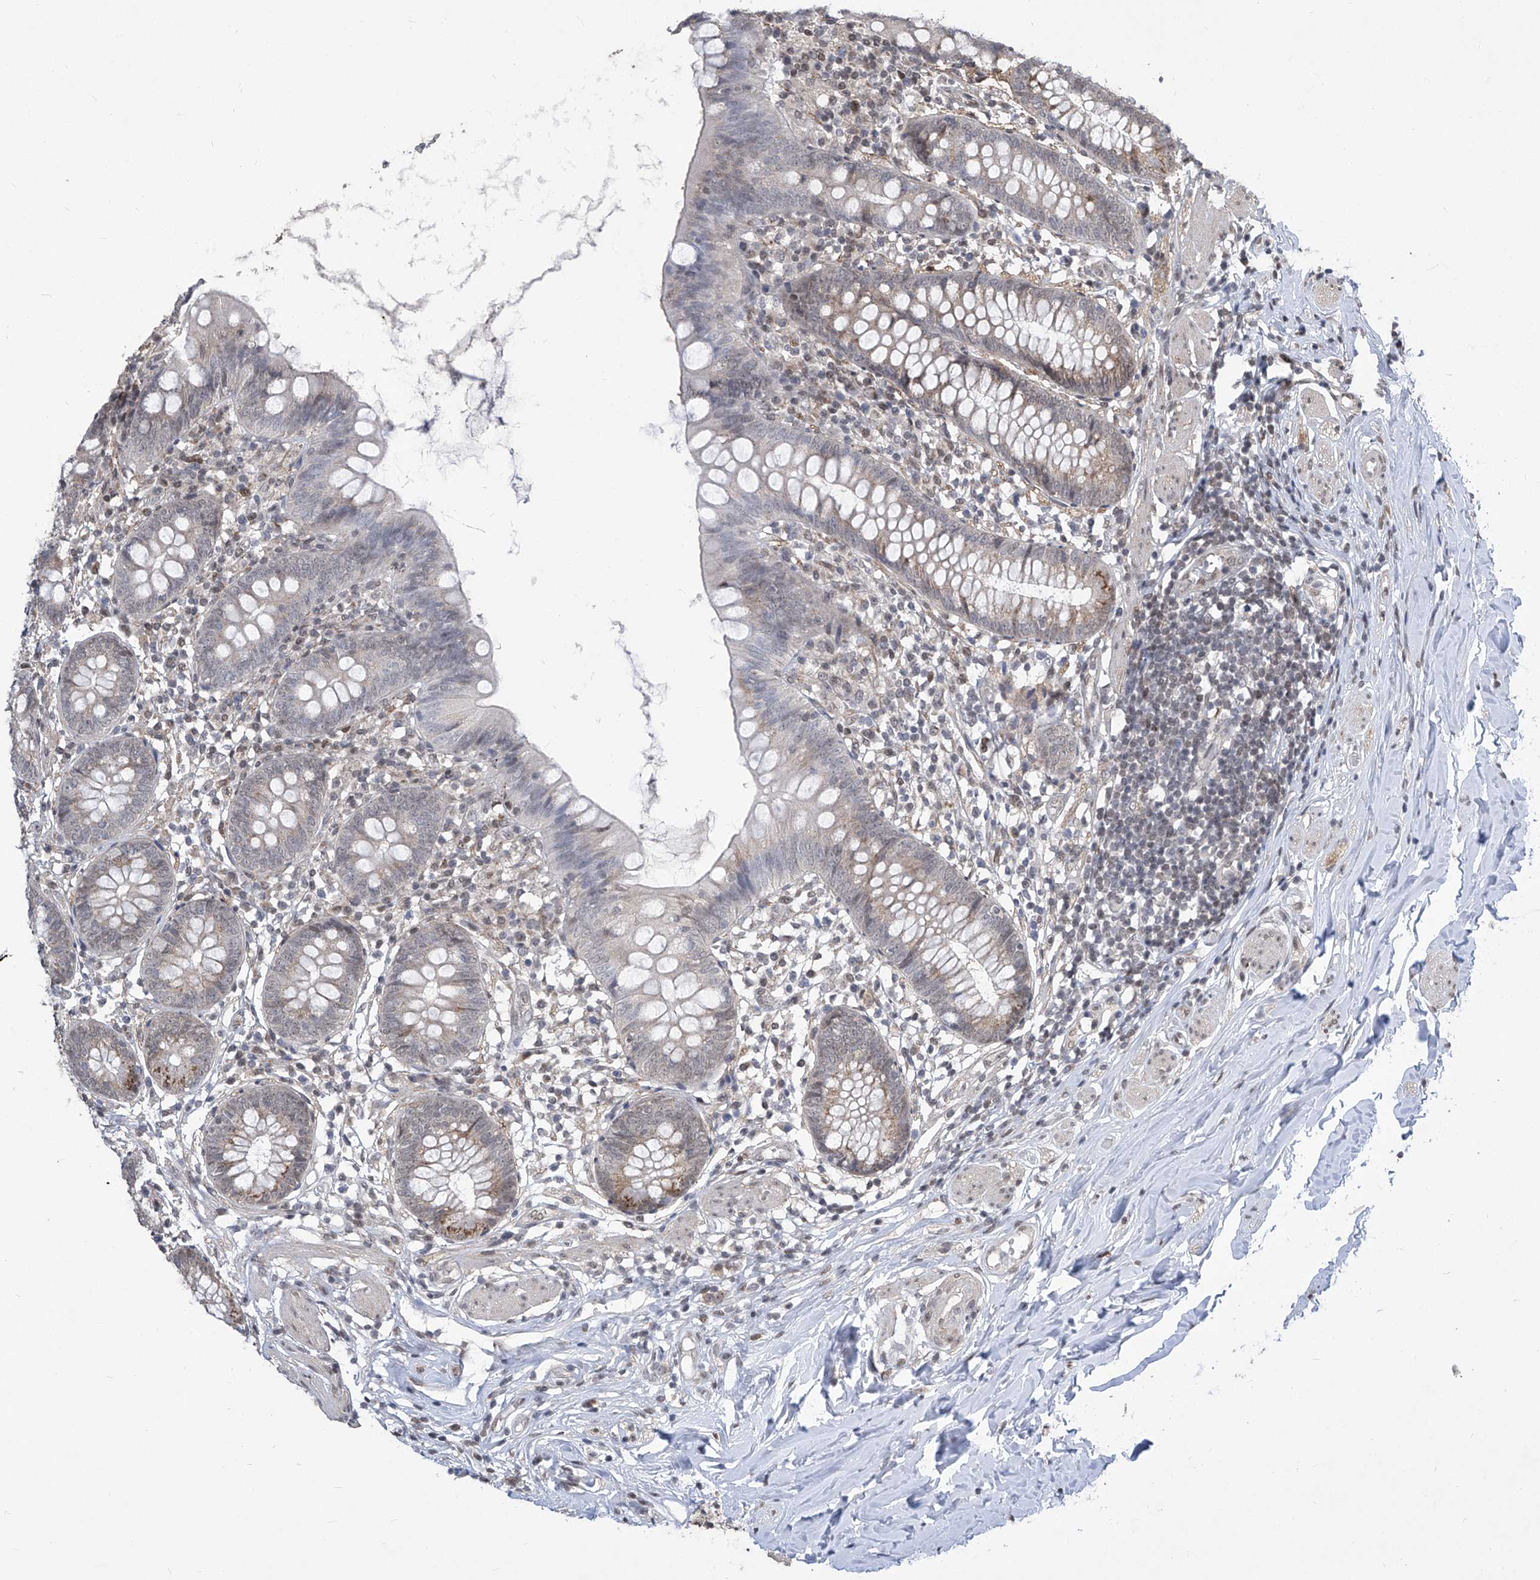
{"staining": {"intensity": "moderate", "quantity": "<25%", "location": "cytoplasmic/membranous"}, "tissue": "appendix", "cell_type": "Glandular cells", "image_type": "normal", "snomed": [{"axis": "morphology", "description": "Normal tissue, NOS"}, {"axis": "topography", "description": "Appendix"}], "caption": "Immunohistochemical staining of normal human appendix exhibits moderate cytoplasmic/membranous protein staining in approximately <25% of glandular cells.", "gene": "CETN1", "patient": {"sex": "female", "age": 62}}